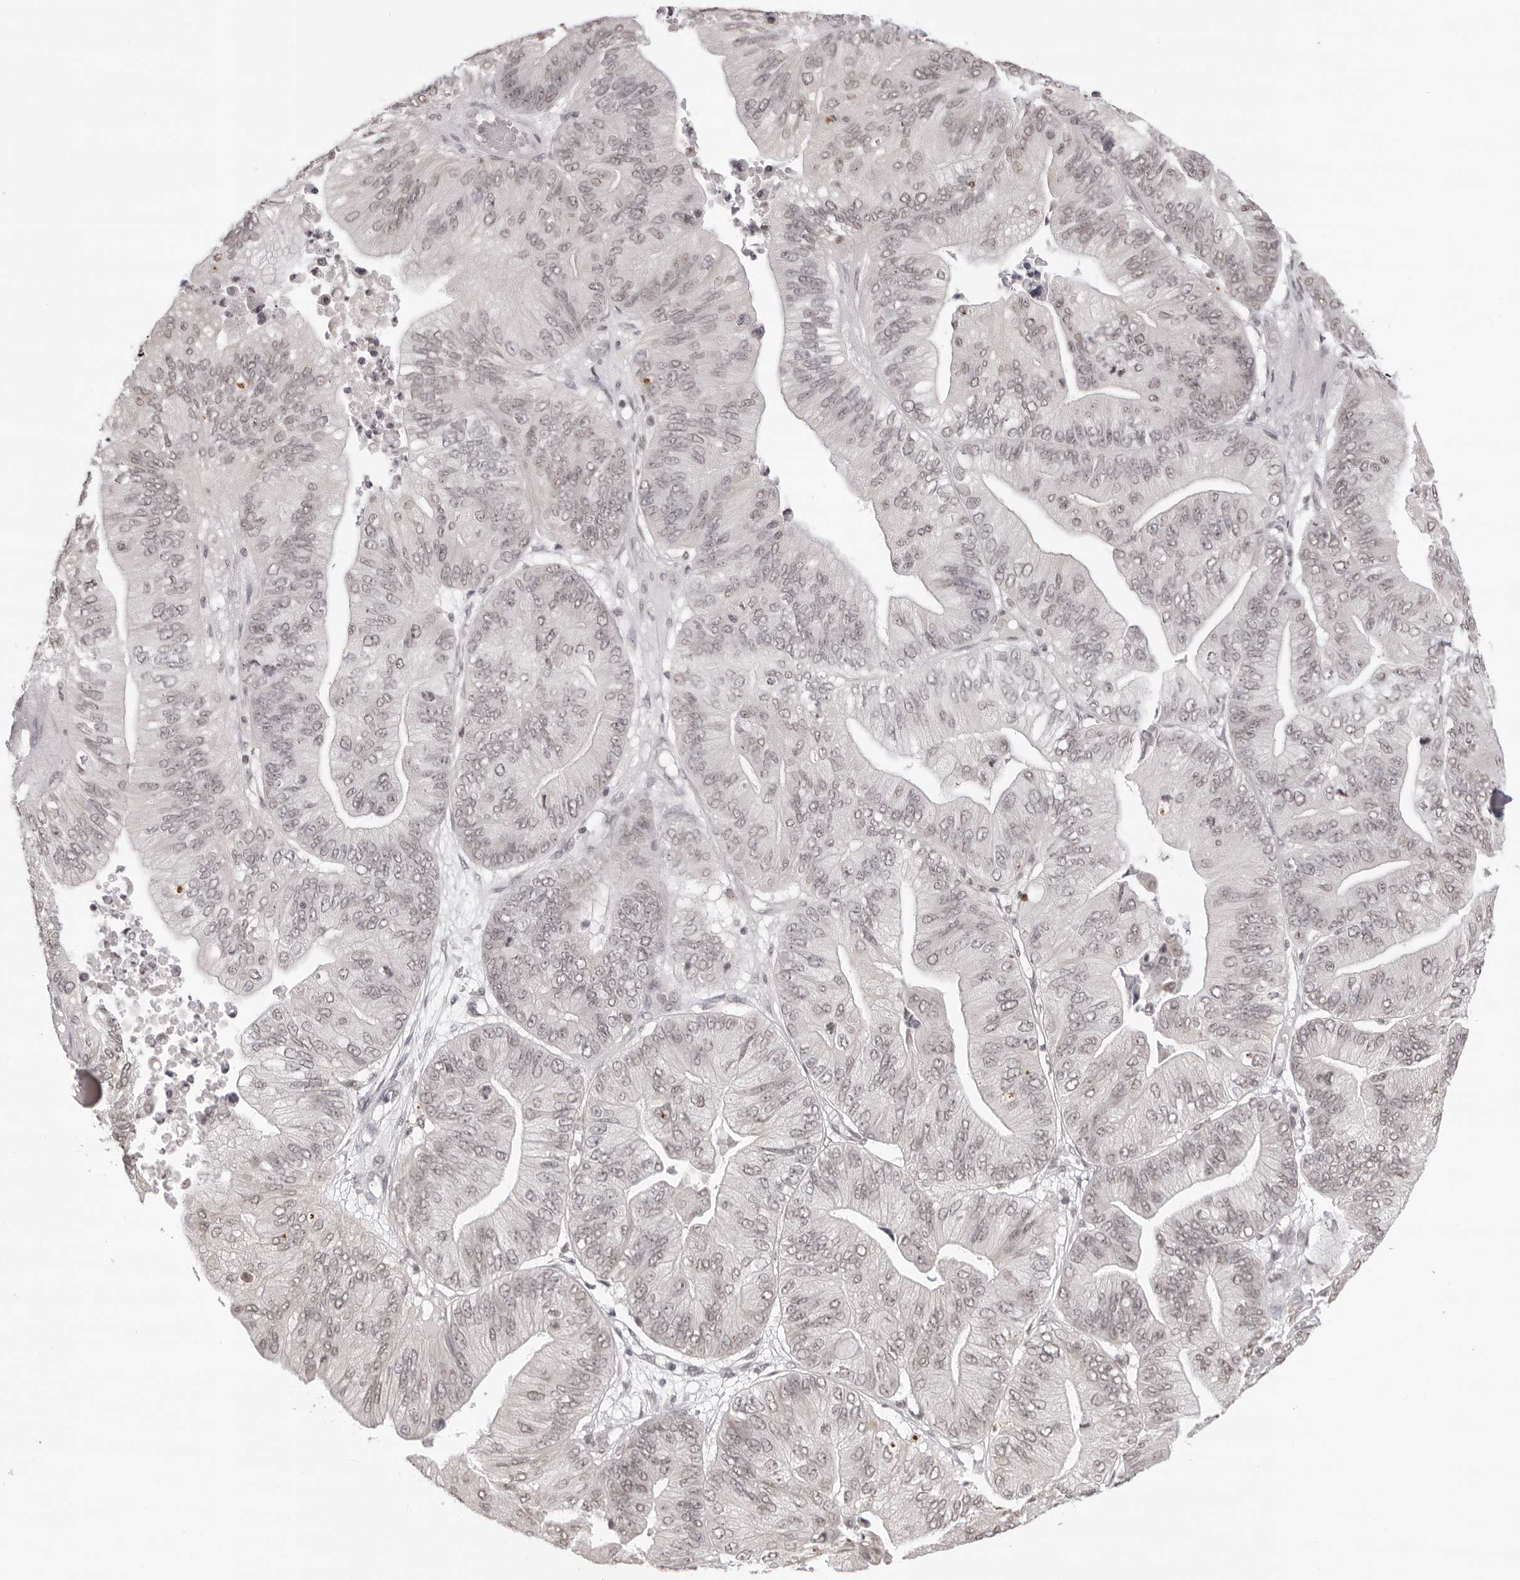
{"staining": {"intensity": "weak", "quantity": "25%-75%", "location": "nuclear"}, "tissue": "ovarian cancer", "cell_type": "Tumor cells", "image_type": "cancer", "snomed": [{"axis": "morphology", "description": "Cystadenocarcinoma, mucinous, NOS"}, {"axis": "topography", "description": "Ovary"}], "caption": "A histopathology image of ovarian mucinous cystadenocarcinoma stained for a protein shows weak nuclear brown staining in tumor cells.", "gene": "NTM", "patient": {"sex": "female", "age": 61}}